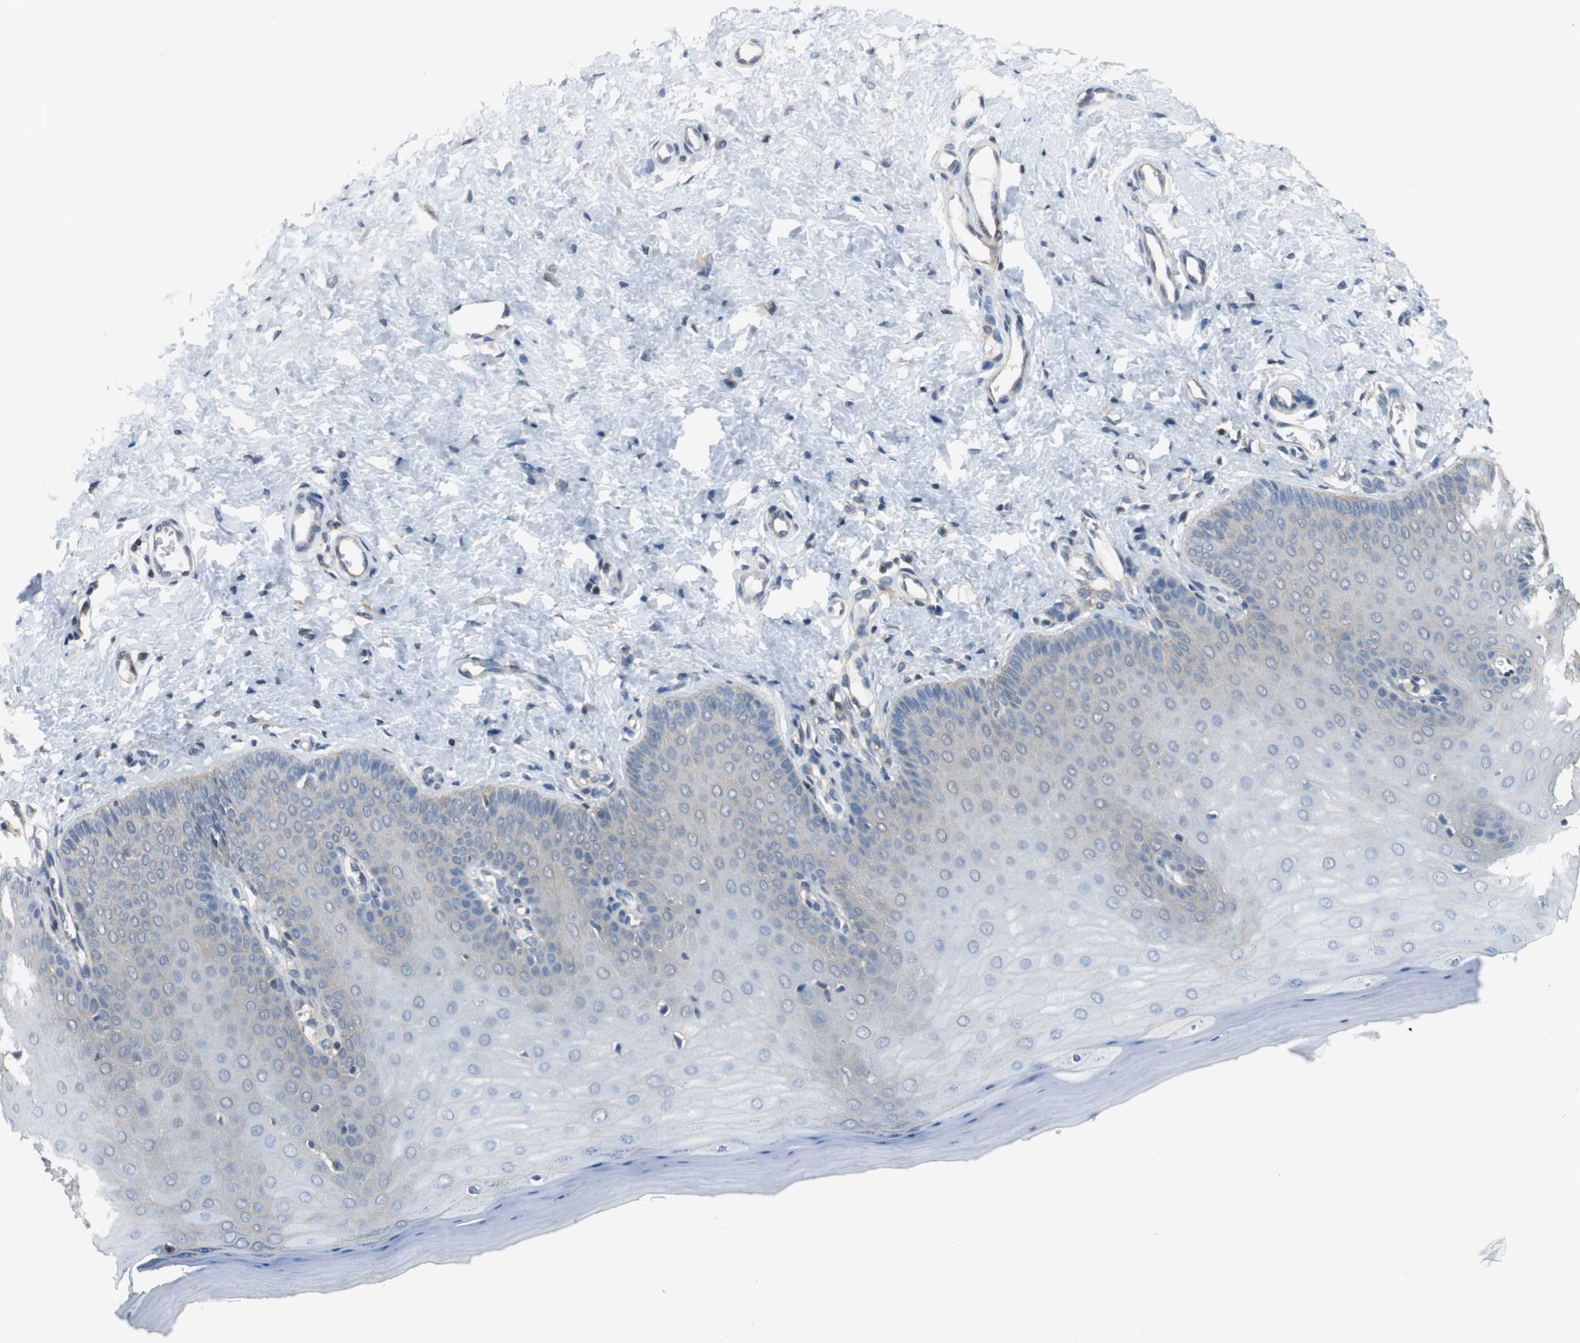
{"staining": {"intensity": "weak", "quantity": "<25%", "location": "cytoplasmic/membranous,nuclear"}, "tissue": "cervix", "cell_type": "Glandular cells", "image_type": "normal", "snomed": [{"axis": "morphology", "description": "Normal tissue, NOS"}, {"axis": "topography", "description": "Cervix"}], "caption": "IHC of benign human cervix shows no staining in glandular cells. (Brightfield microscopy of DAB IHC at high magnification).", "gene": "ARPC3", "patient": {"sex": "female", "age": 55}}